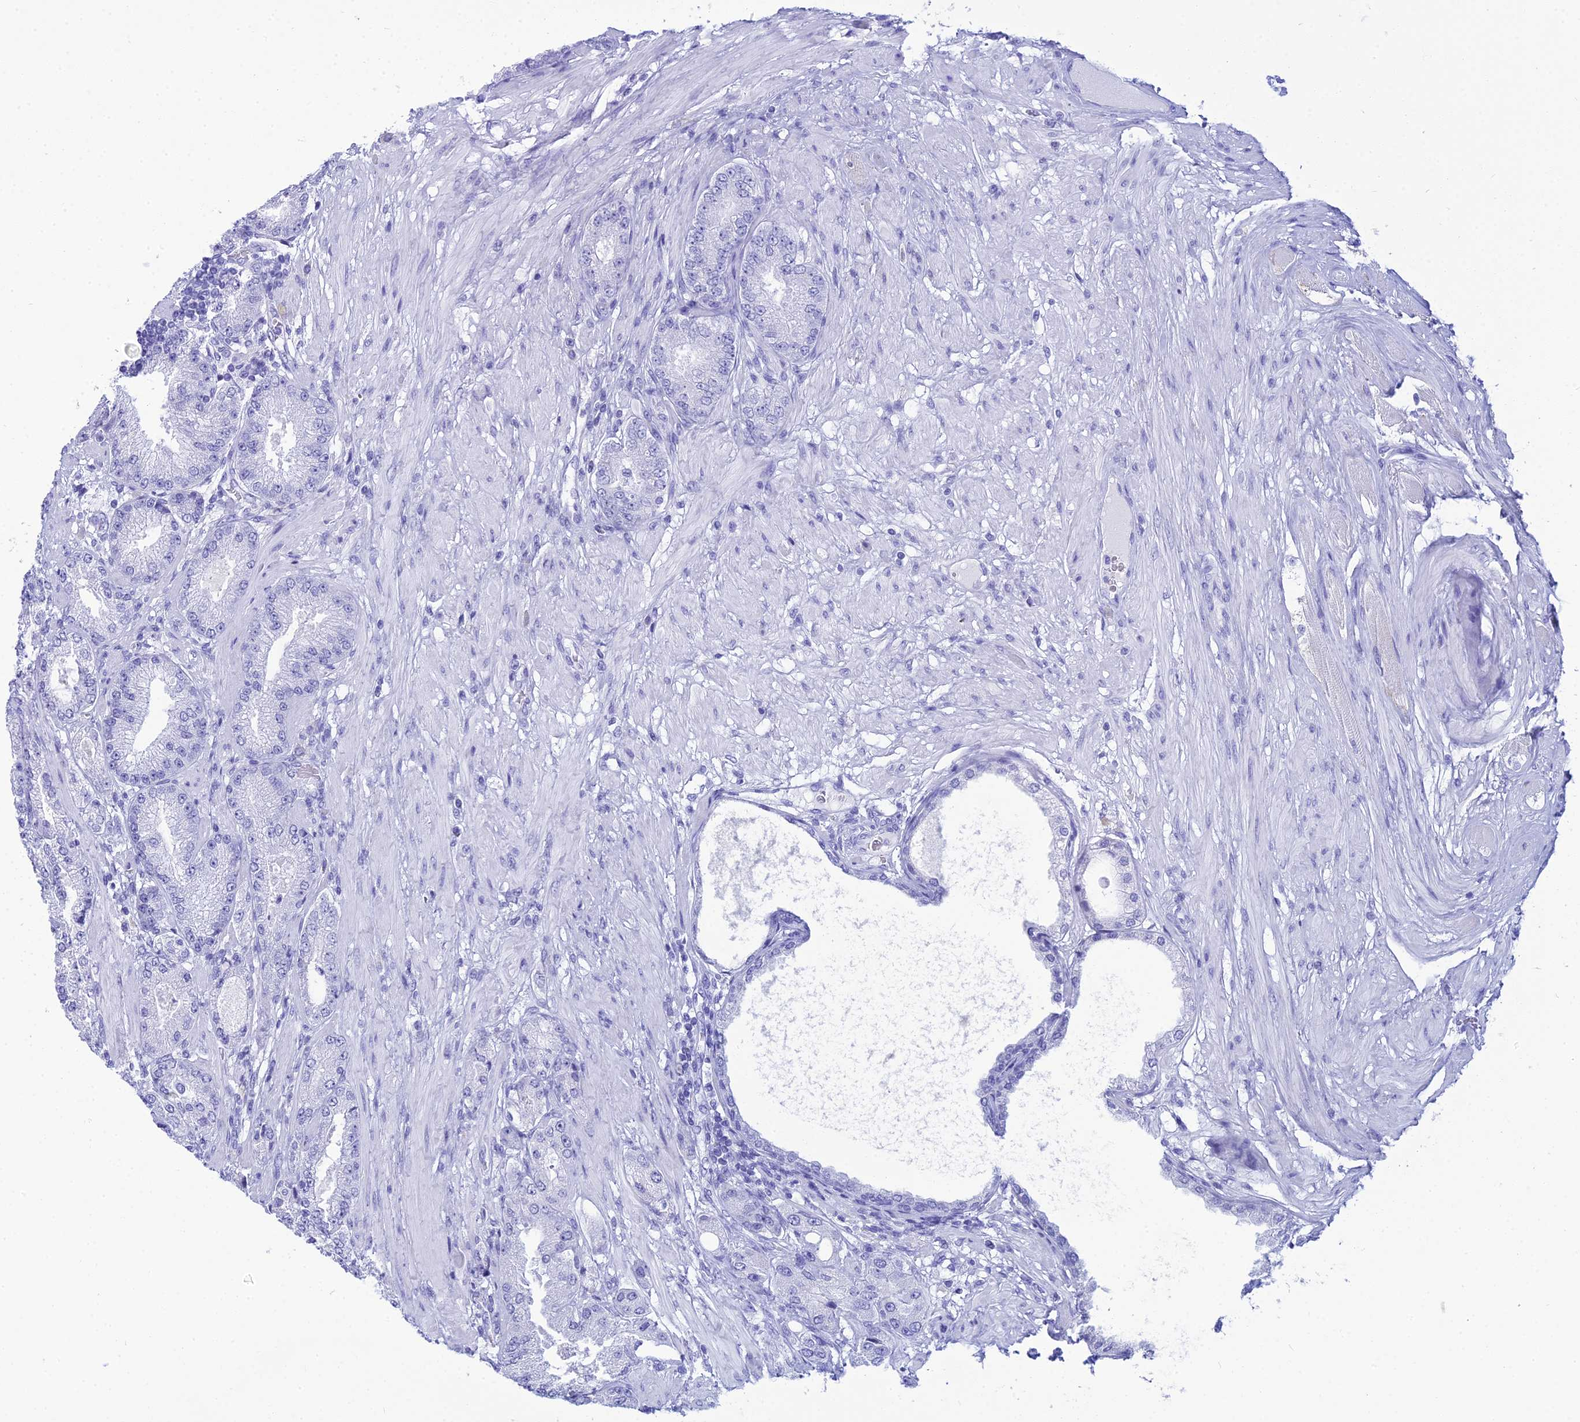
{"staining": {"intensity": "negative", "quantity": "none", "location": "none"}, "tissue": "prostate cancer", "cell_type": "Tumor cells", "image_type": "cancer", "snomed": [{"axis": "morphology", "description": "Adenocarcinoma, High grade"}, {"axis": "topography", "description": "Prostate"}], "caption": "Tumor cells are negative for brown protein staining in prostate adenocarcinoma (high-grade).", "gene": "ZNF442", "patient": {"sex": "male", "age": 71}}